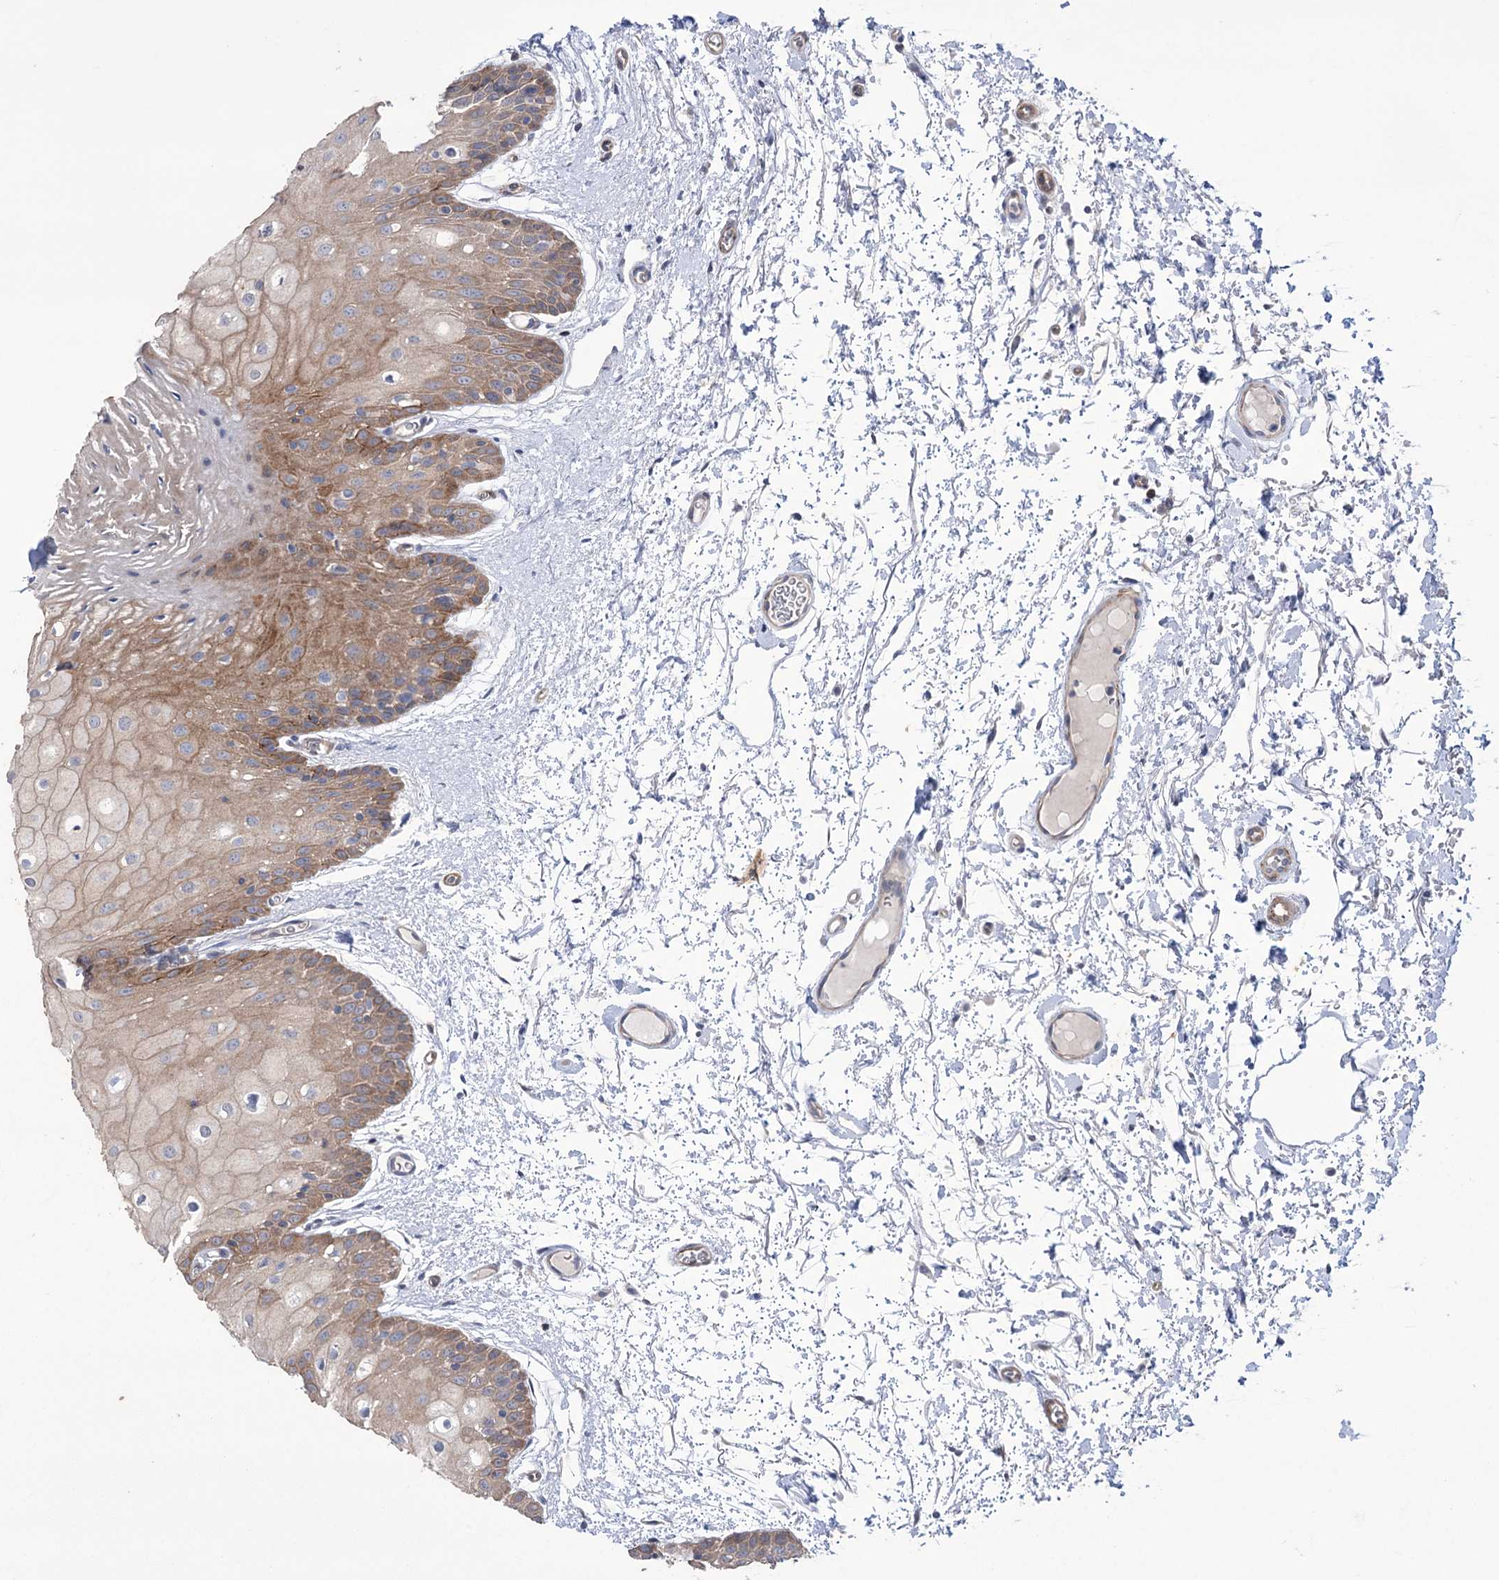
{"staining": {"intensity": "moderate", "quantity": "25%-75%", "location": "cytoplasmic/membranous"}, "tissue": "oral mucosa", "cell_type": "Squamous epithelial cells", "image_type": "normal", "snomed": [{"axis": "morphology", "description": "Normal tissue, NOS"}, {"axis": "topography", "description": "Oral tissue"}, {"axis": "topography", "description": "Tounge, NOS"}], "caption": "Protein staining by immunohistochemistry (IHC) shows moderate cytoplasmic/membranous staining in approximately 25%-75% of squamous epithelial cells in benign oral mucosa. The protein of interest is shown in brown color, while the nuclei are stained blue.", "gene": "TRIM71", "patient": {"sex": "female", "age": 73}}